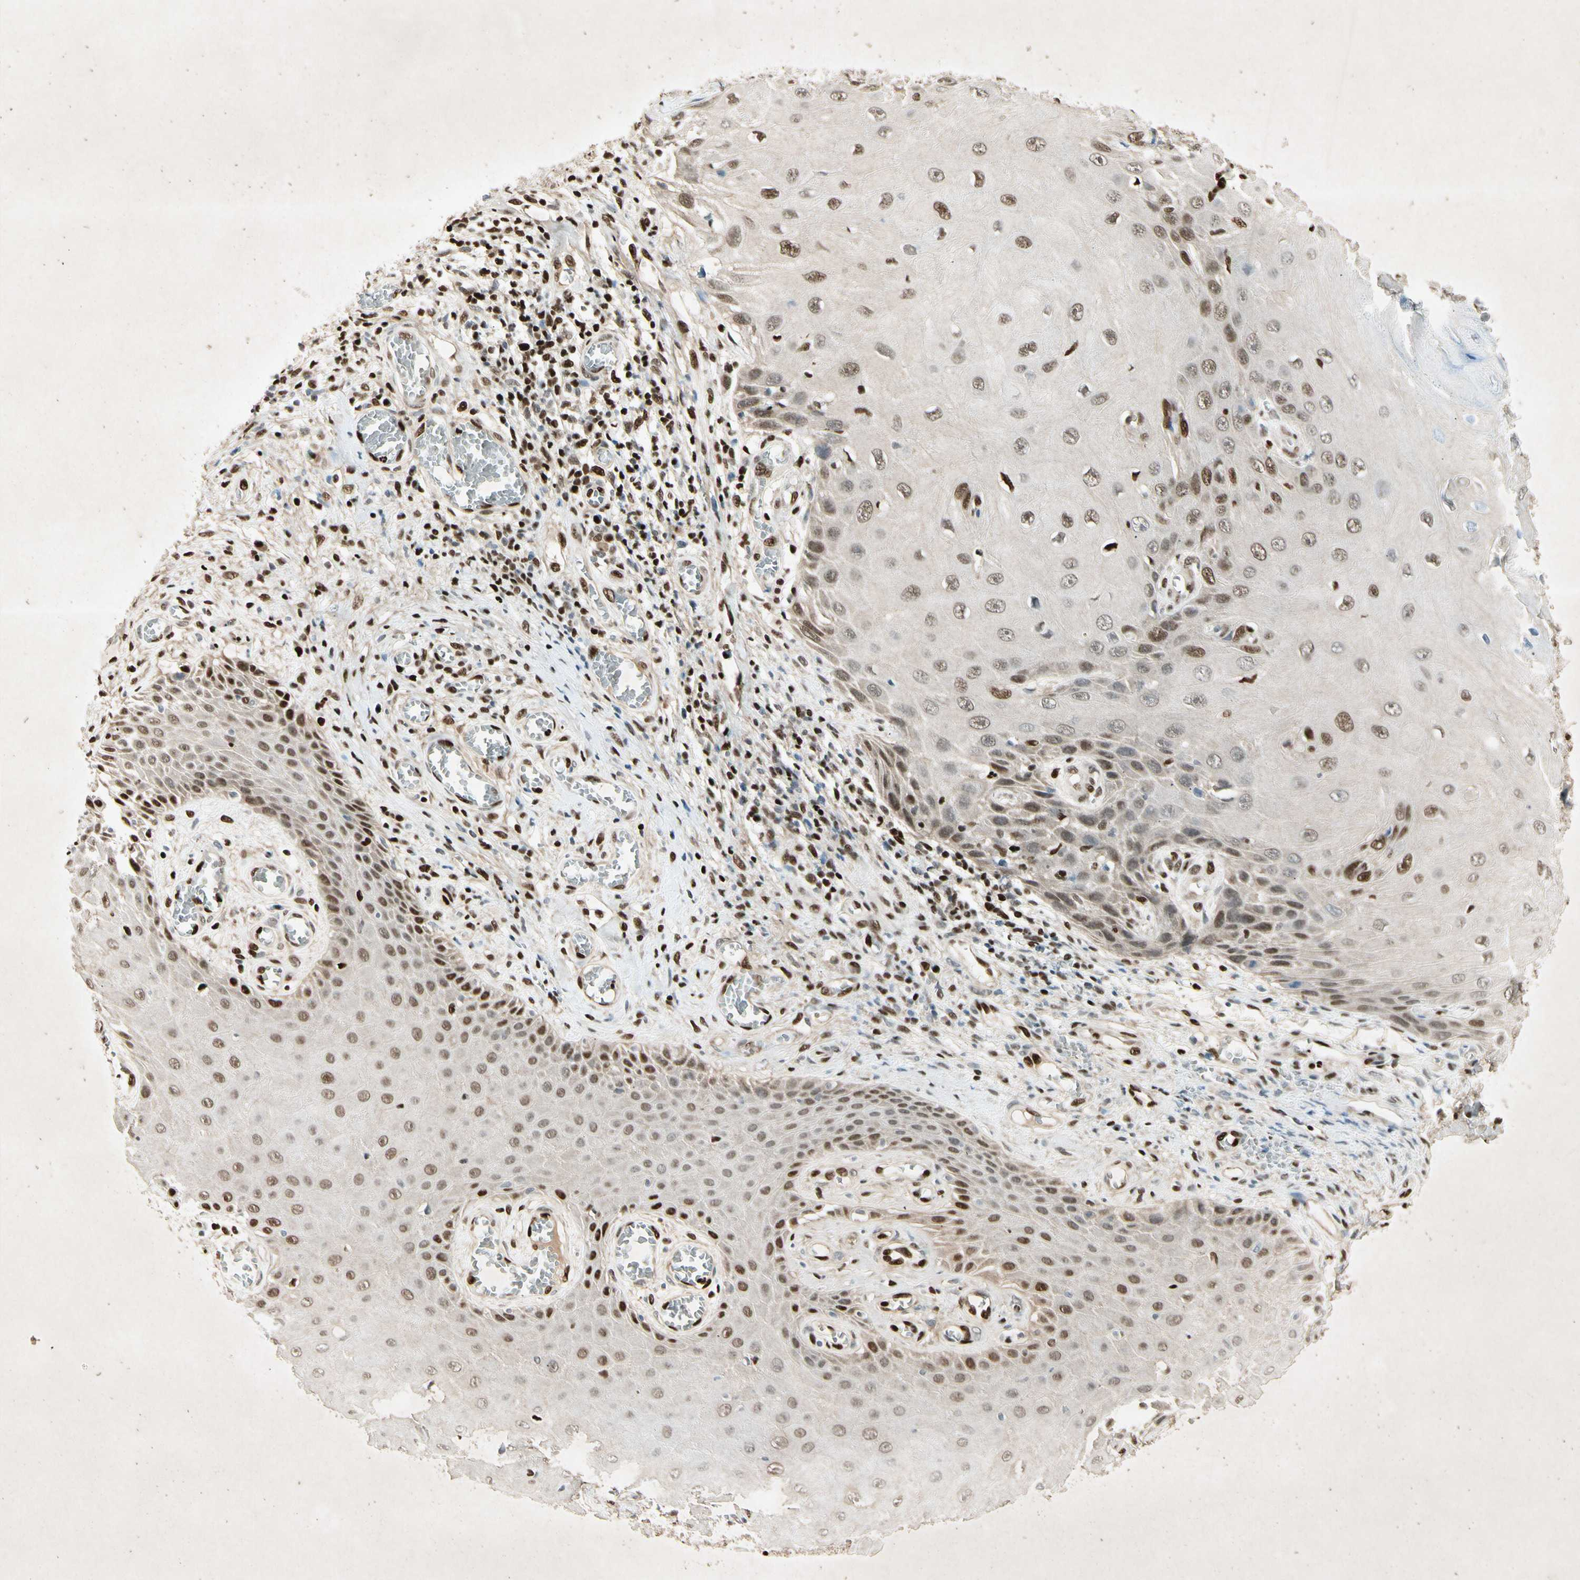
{"staining": {"intensity": "moderate", "quantity": ">75%", "location": "nuclear"}, "tissue": "skin cancer", "cell_type": "Tumor cells", "image_type": "cancer", "snomed": [{"axis": "morphology", "description": "Squamous cell carcinoma, NOS"}, {"axis": "topography", "description": "Skin"}], "caption": "High-magnification brightfield microscopy of skin cancer stained with DAB (brown) and counterstained with hematoxylin (blue). tumor cells exhibit moderate nuclear staining is appreciated in about>75% of cells.", "gene": "RNF43", "patient": {"sex": "female", "age": 73}}